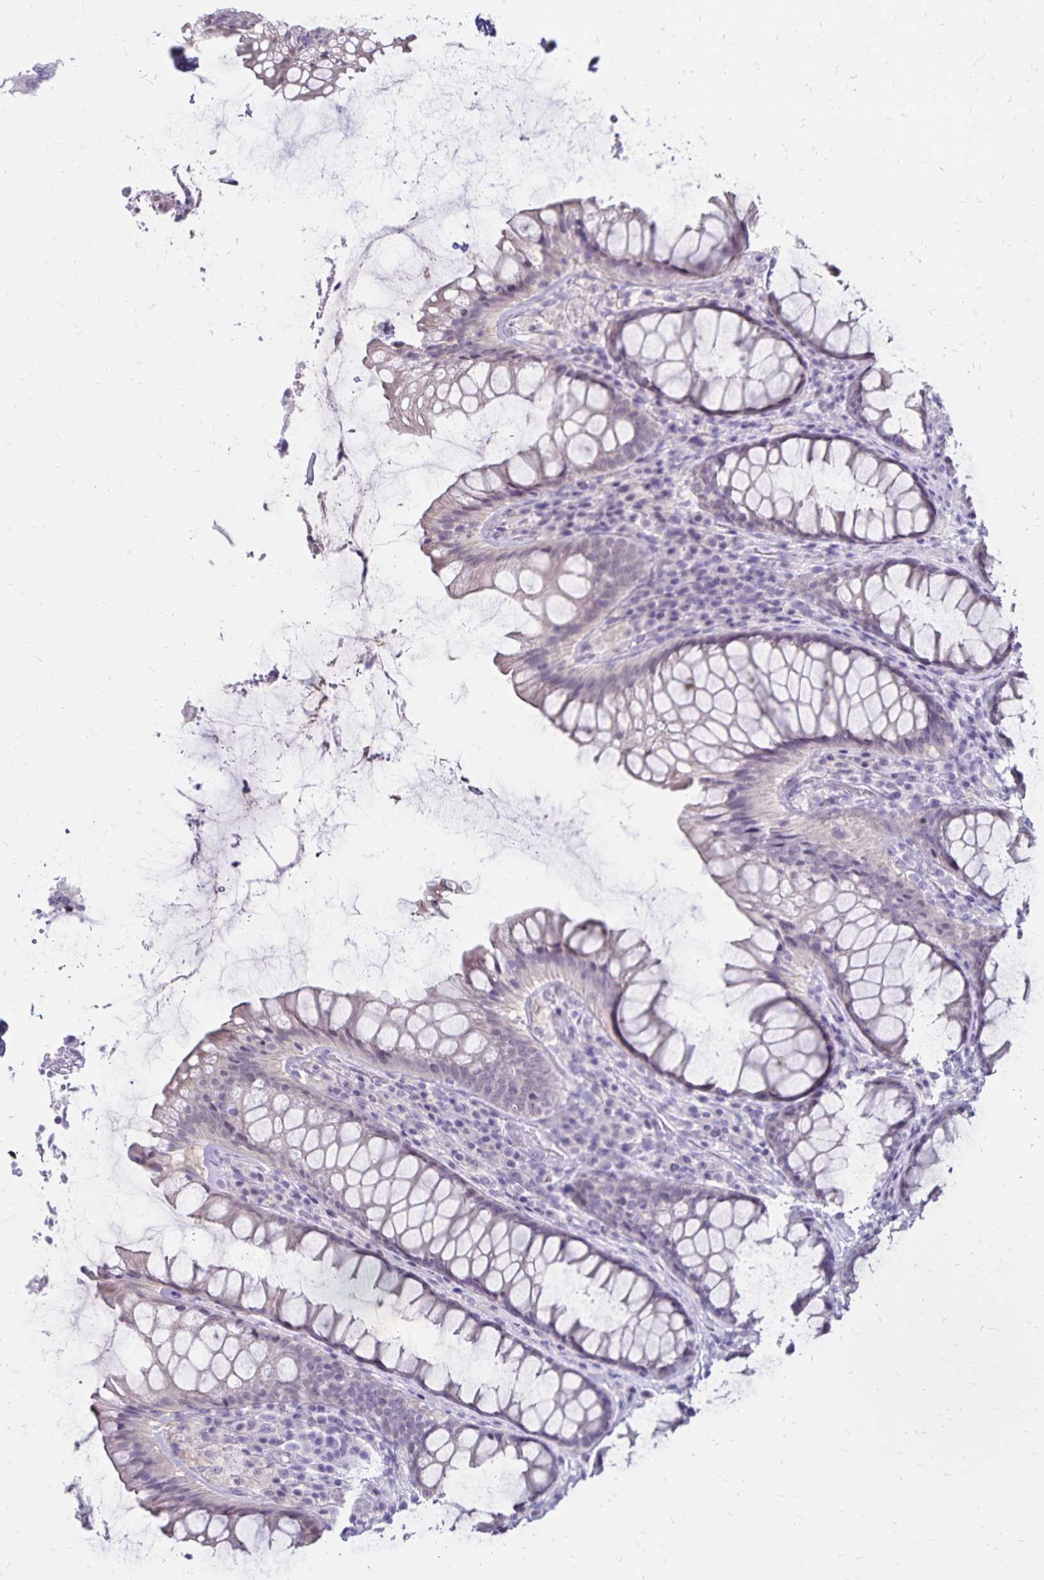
{"staining": {"intensity": "negative", "quantity": "none", "location": "none"}, "tissue": "rectum", "cell_type": "Glandular cells", "image_type": "normal", "snomed": [{"axis": "morphology", "description": "Normal tissue, NOS"}, {"axis": "topography", "description": "Rectum"}], "caption": "Immunohistochemistry image of normal rectum stained for a protein (brown), which shows no expression in glandular cells.", "gene": "SH3GL3", "patient": {"sex": "male", "age": 72}}